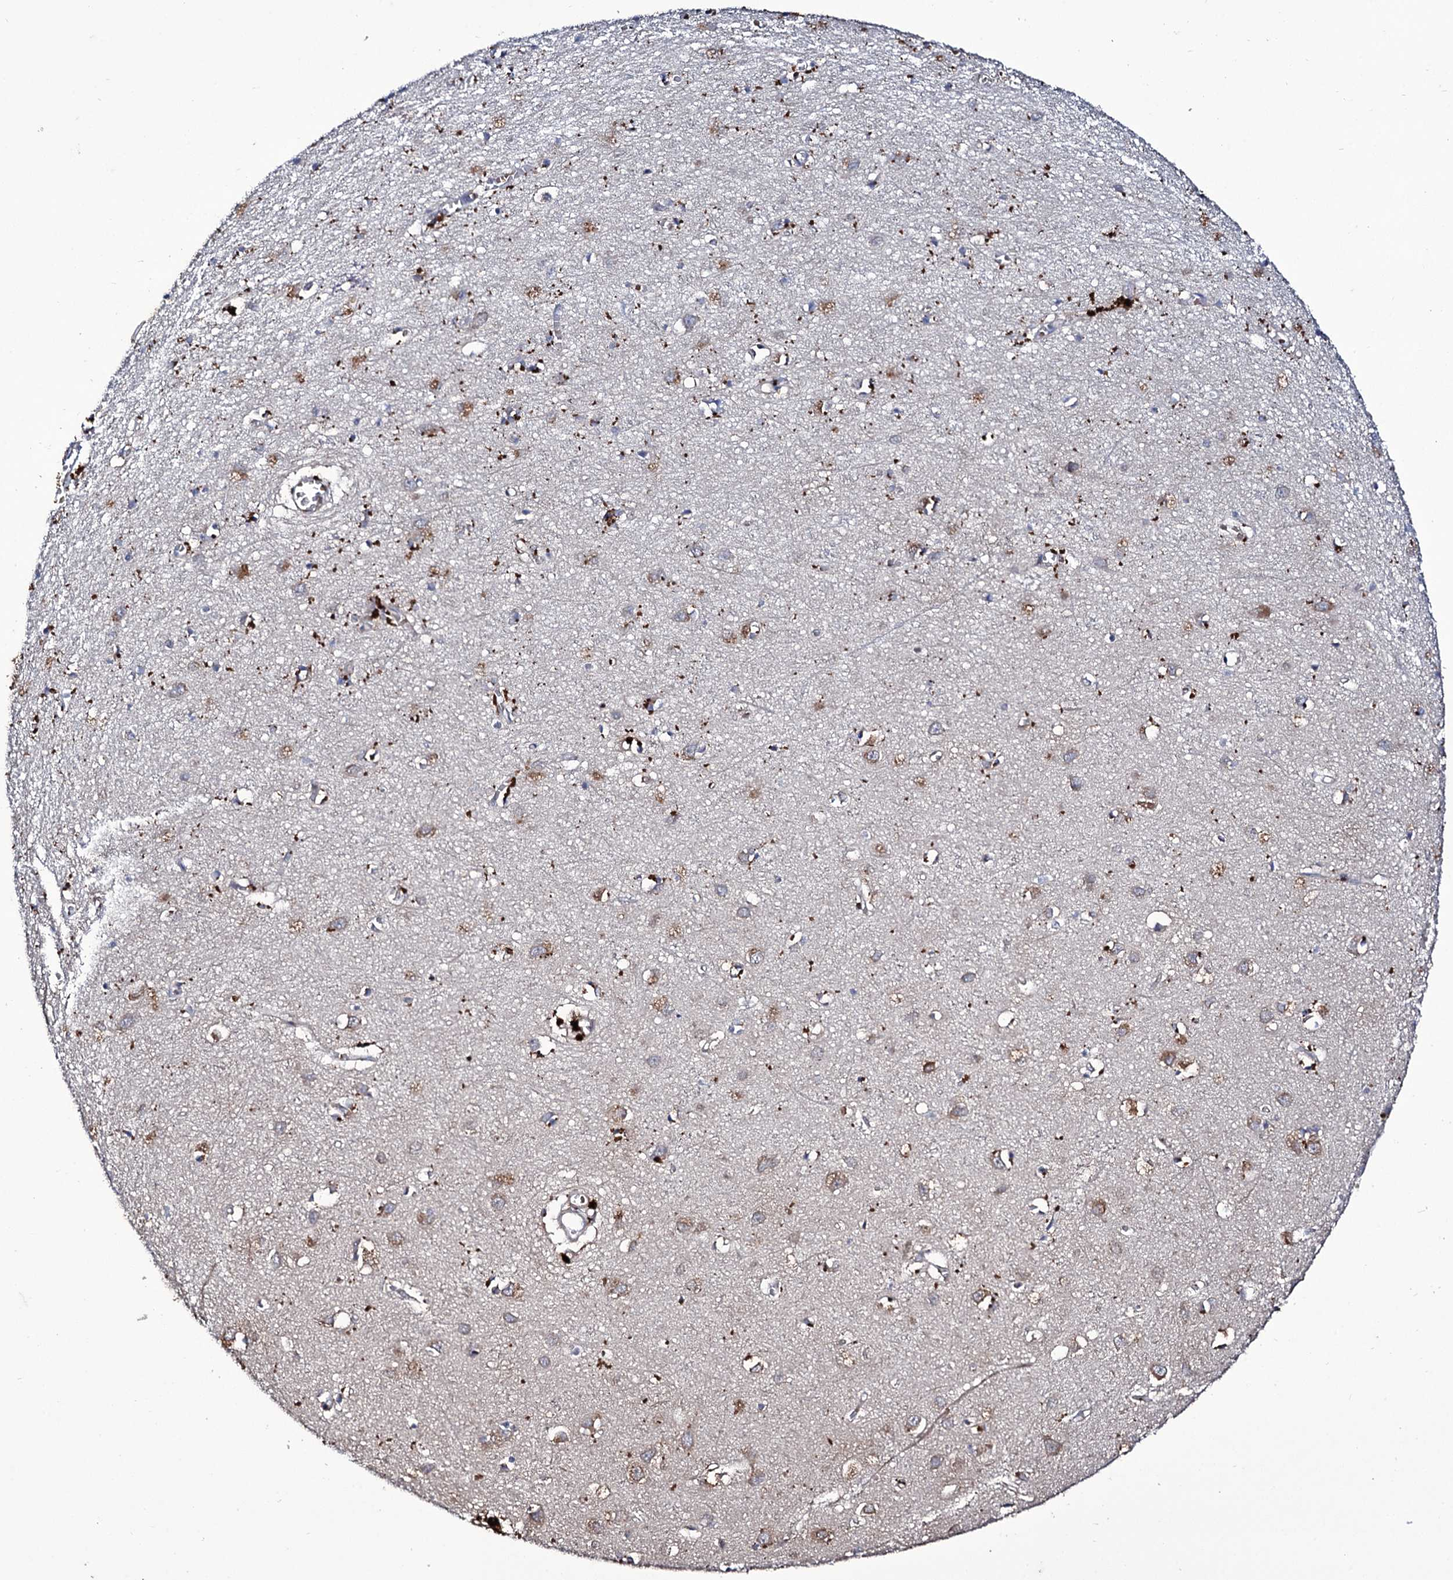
{"staining": {"intensity": "weak", "quantity": ">75%", "location": "cytoplasmic/membranous"}, "tissue": "cerebral cortex", "cell_type": "Endothelial cells", "image_type": "normal", "snomed": [{"axis": "morphology", "description": "Normal tissue, NOS"}, {"axis": "topography", "description": "Cerebral cortex"}], "caption": "Protein expression analysis of normal human cerebral cortex reveals weak cytoplasmic/membranous expression in approximately >75% of endothelial cells.", "gene": "TUBGCP5", "patient": {"sex": "female", "age": 64}}